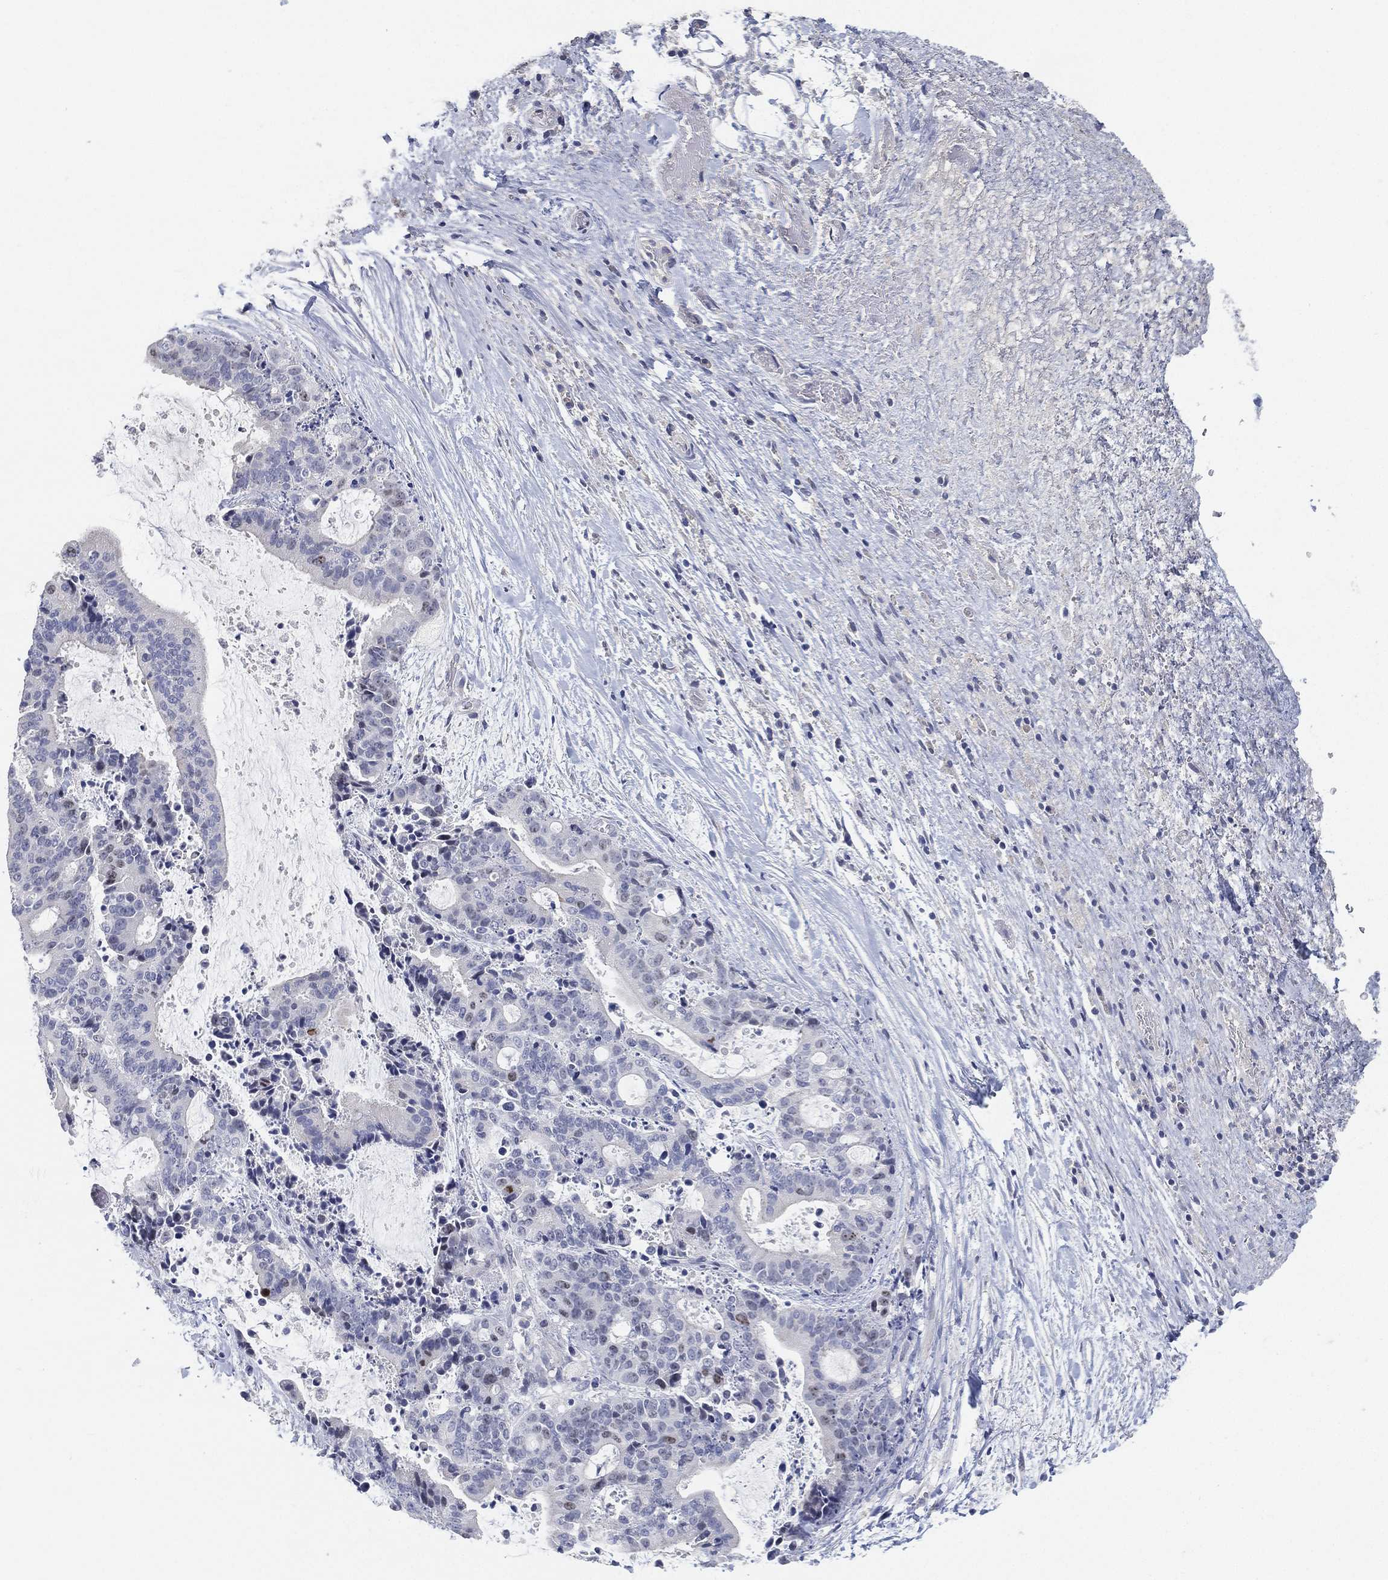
{"staining": {"intensity": "negative", "quantity": "none", "location": "none"}, "tissue": "liver cancer", "cell_type": "Tumor cells", "image_type": "cancer", "snomed": [{"axis": "morphology", "description": "Cholangiocarcinoma"}, {"axis": "topography", "description": "Liver"}], "caption": "An image of human liver cancer is negative for staining in tumor cells. (Brightfield microscopy of DAB immunohistochemistry at high magnification).", "gene": "FAM187B", "patient": {"sex": "female", "age": 73}}